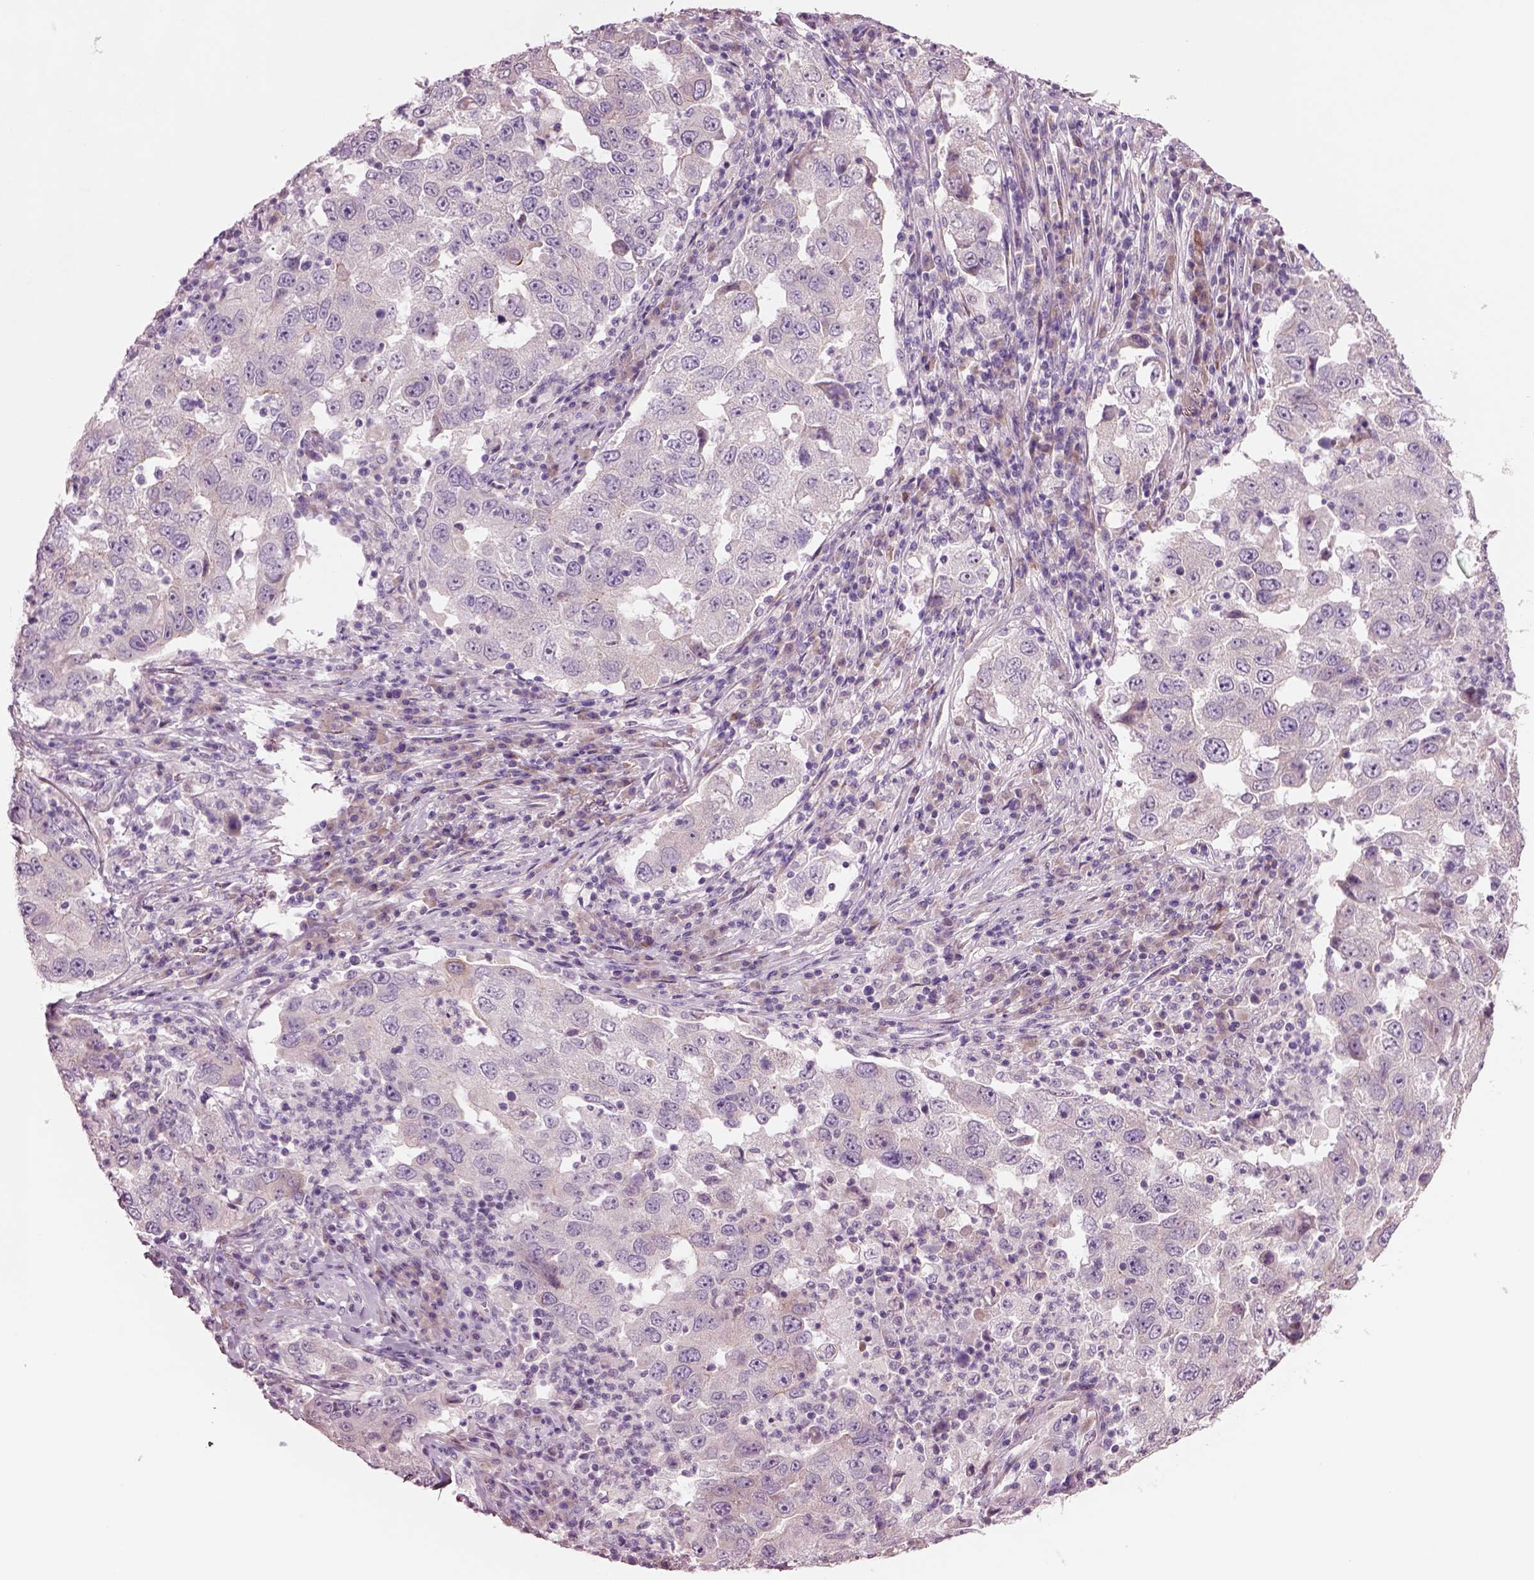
{"staining": {"intensity": "negative", "quantity": "none", "location": "none"}, "tissue": "lung cancer", "cell_type": "Tumor cells", "image_type": "cancer", "snomed": [{"axis": "morphology", "description": "Adenocarcinoma, NOS"}, {"axis": "topography", "description": "Lung"}], "caption": "DAB (3,3'-diaminobenzidine) immunohistochemical staining of human lung cancer reveals no significant positivity in tumor cells.", "gene": "PLPP7", "patient": {"sex": "male", "age": 73}}